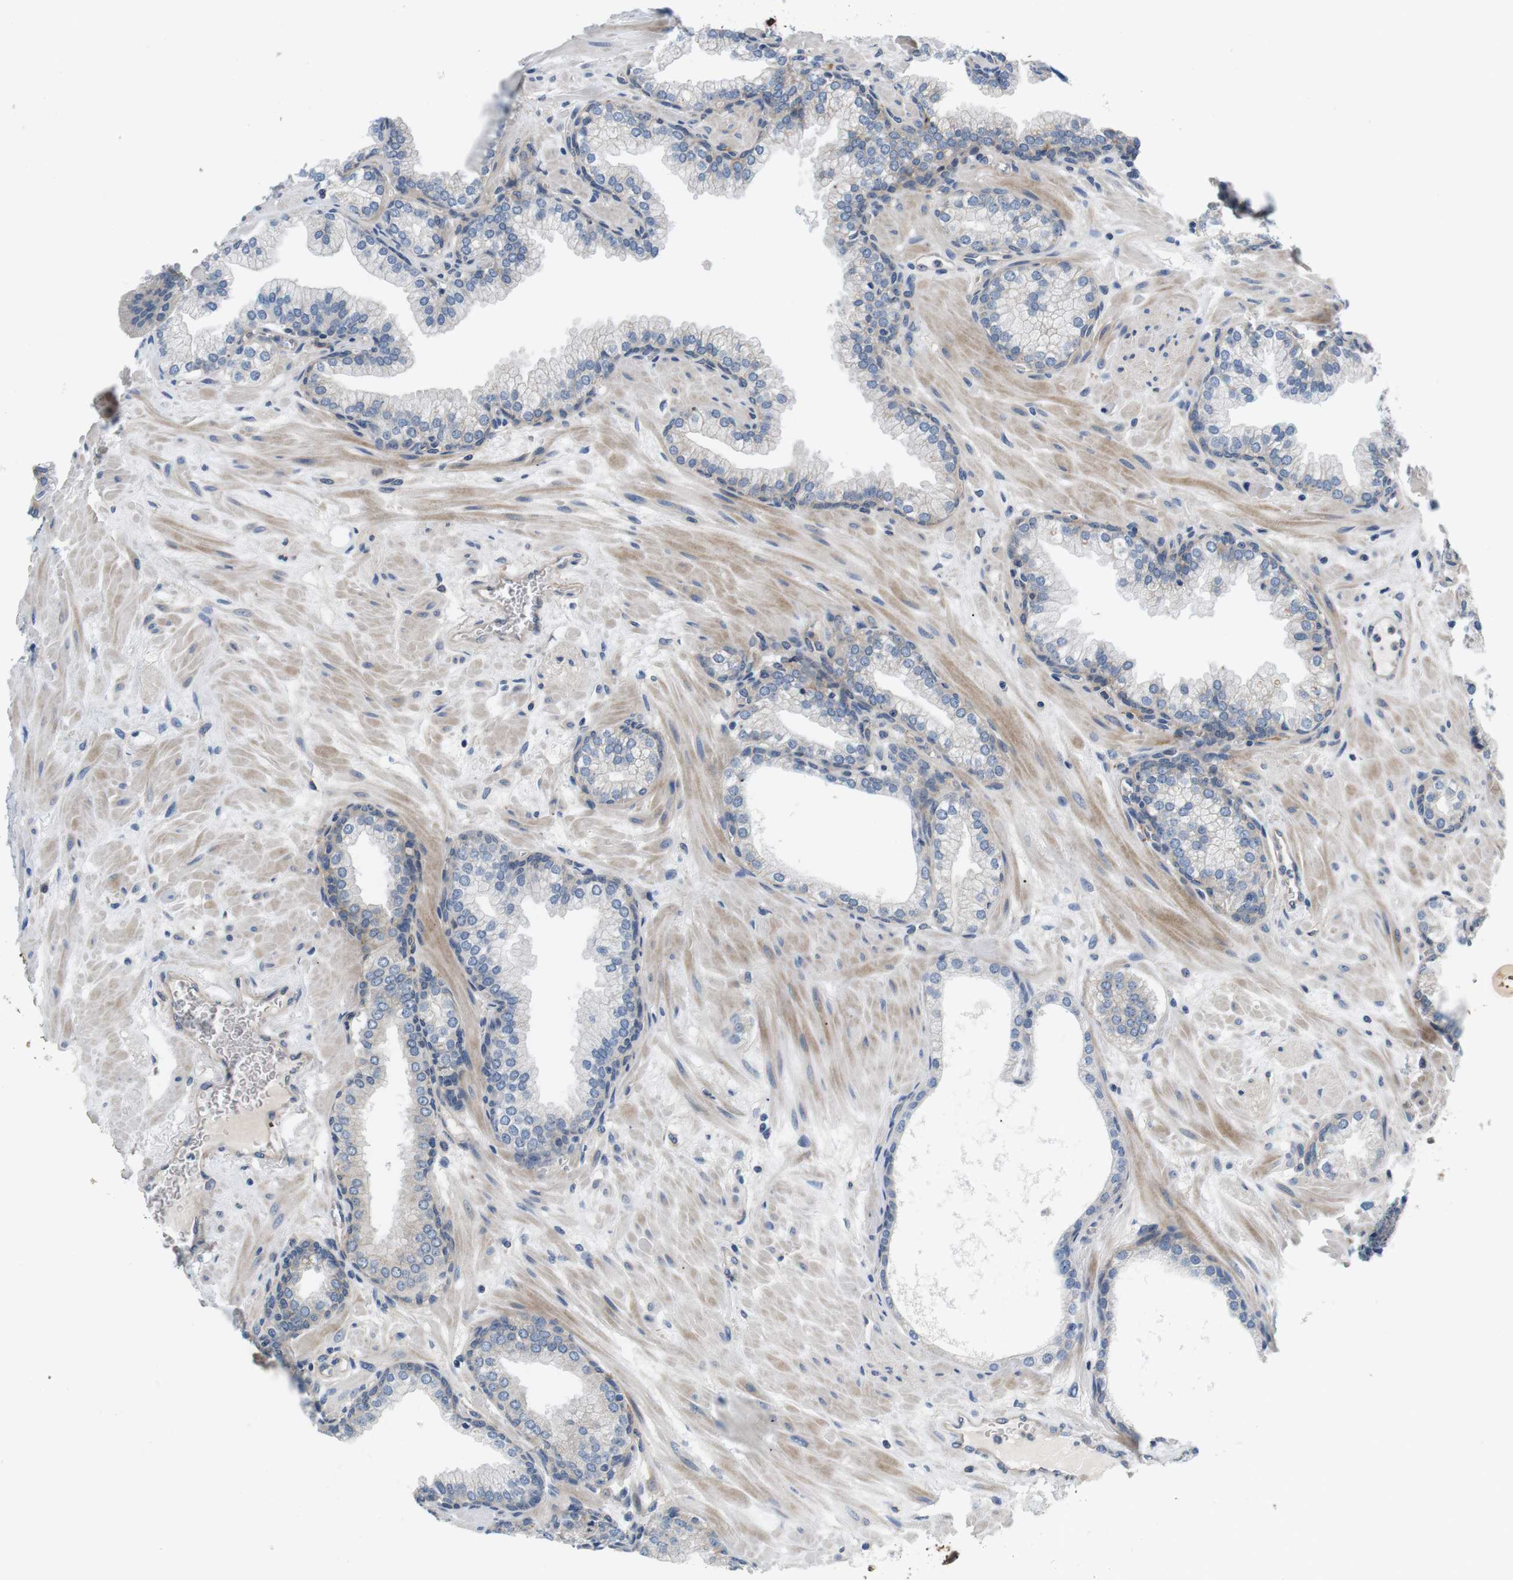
{"staining": {"intensity": "negative", "quantity": "none", "location": "none"}, "tissue": "prostate", "cell_type": "Glandular cells", "image_type": "normal", "snomed": [{"axis": "morphology", "description": "Normal tissue, NOS"}, {"axis": "morphology", "description": "Urothelial carcinoma, Low grade"}, {"axis": "topography", "description": "Urinary bladder"}, {"axis": "topography", "description": "Prostate"}], "caption": "Immunohistochemistry photomicrograph of normal prostate: prostate stained with DAB demonstrates no significant protein positivity in glandular cells. (DAB (3,3'-diaminobenzidine) IHC with hematoxylin counter stain).", "gene": "SLC30A1", "patient": {"sex": "male", "age": 60}}